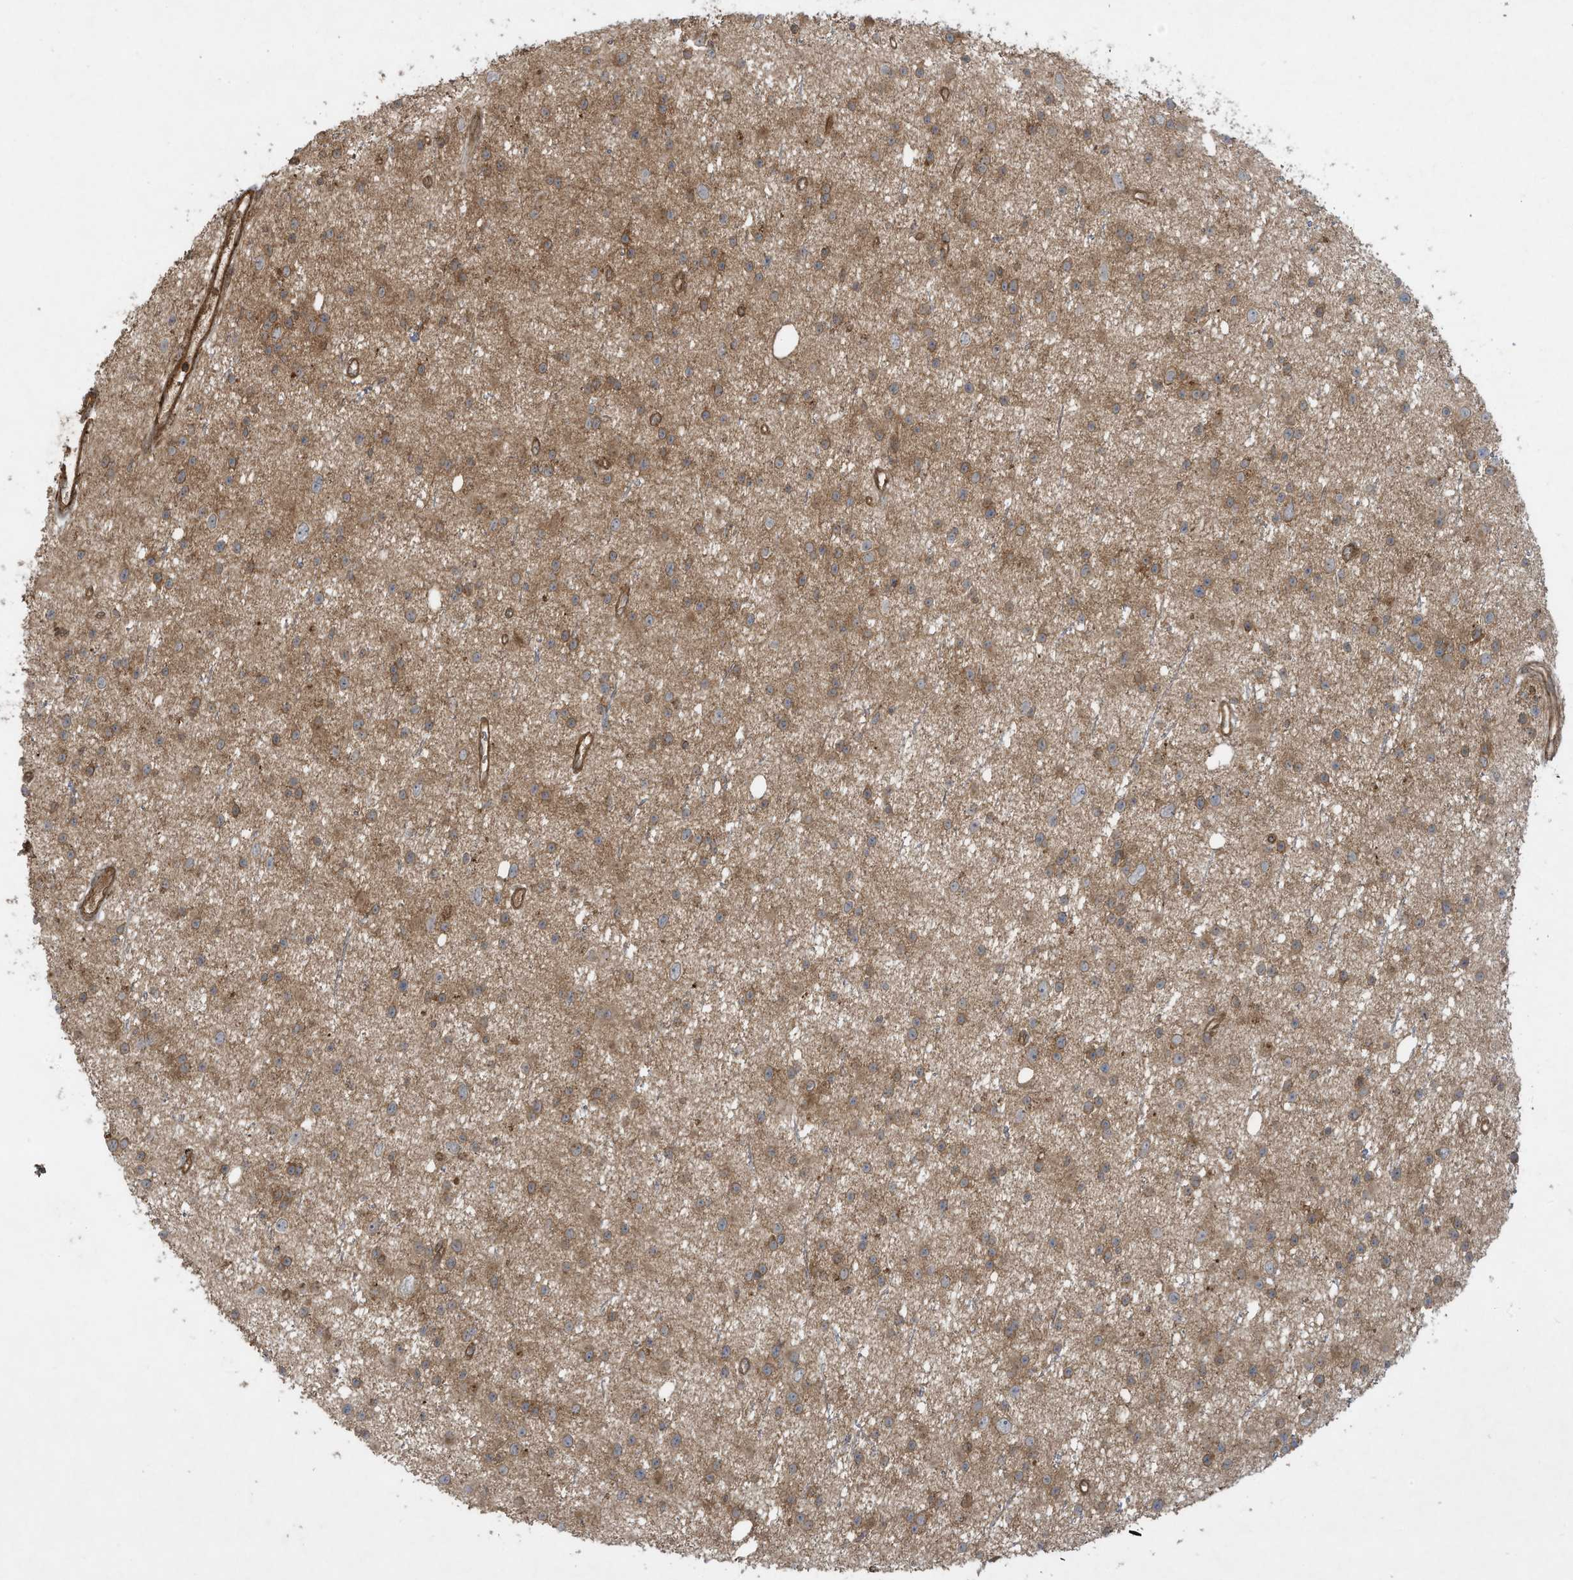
{"staining": {"intensity": "moderate", "quantity": ">75%", "location": "cytoplasmic/membranous"}, "tissue": "glioma", "cell_type": "Tumor cells", "image_type": "cancer", "snomed": [{"axis": "morphology", "description": "Glioma, malignant, Low grade"}, {"axis": "topography", "description": "Cerebral cortex"}], "caption": "Tumor cells reveal moderate cytoplasmic/membranous staining in approximately >75% of cells in malignant glioma (low-grade).", "gene": "DDIT4", "patient": {"sex": "female", "age": 39}}